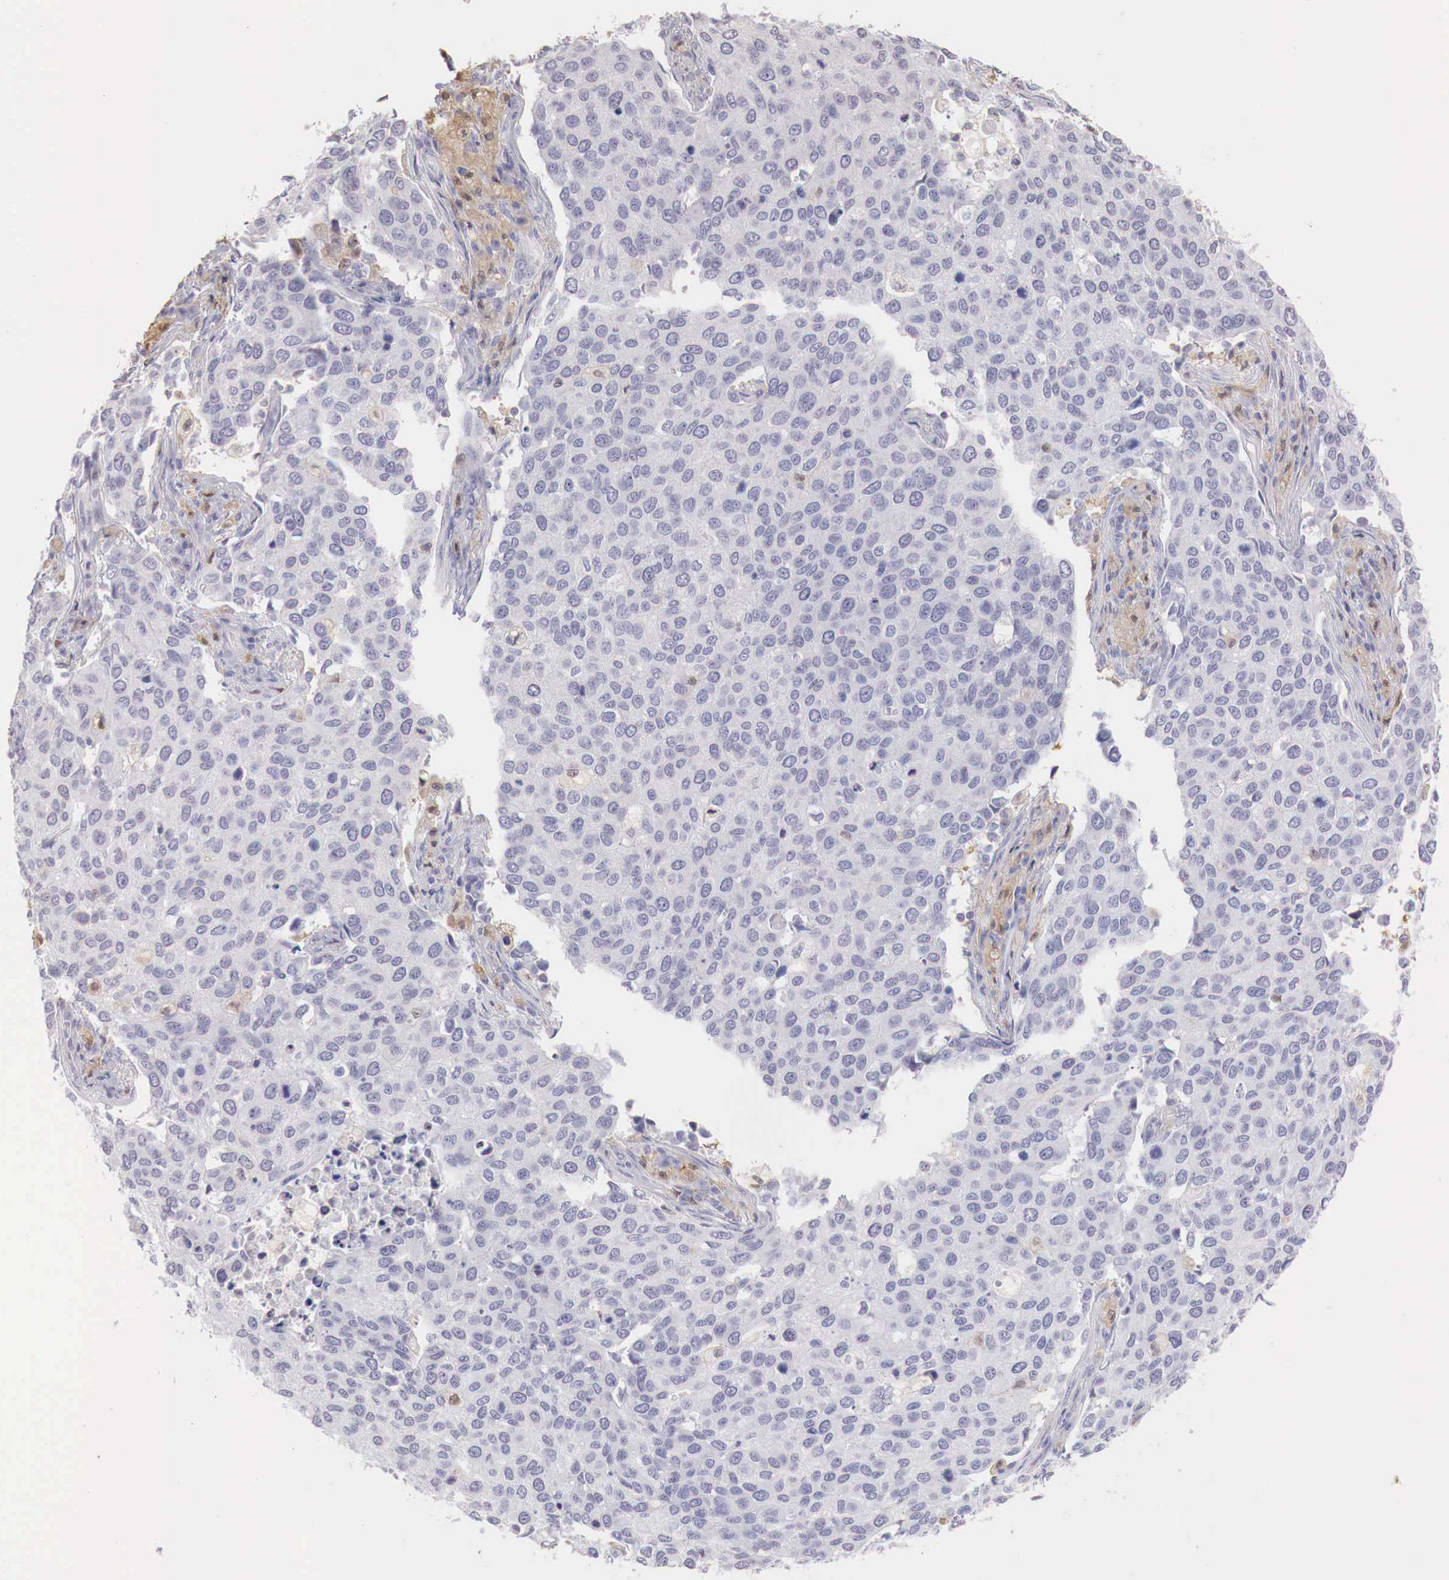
{"staining": {"intensity": "negative", "quantity": "none", "location": "none"}, "tissue": "cervical cancer", "cell_type": "Tumor cells", "image_type": "cancer", "snomed": [{"axis": "morphology", "description": "Squamous cell carcinoma, NOS"}, {"axis": "topography", "description": "Cervix"}], "caption": "There is no significant positivity in tumor cells of cervical cancer (squamous cell carcinoma).", "gene": "RENBP", "patient": {"sex": "female", "age": 54}}